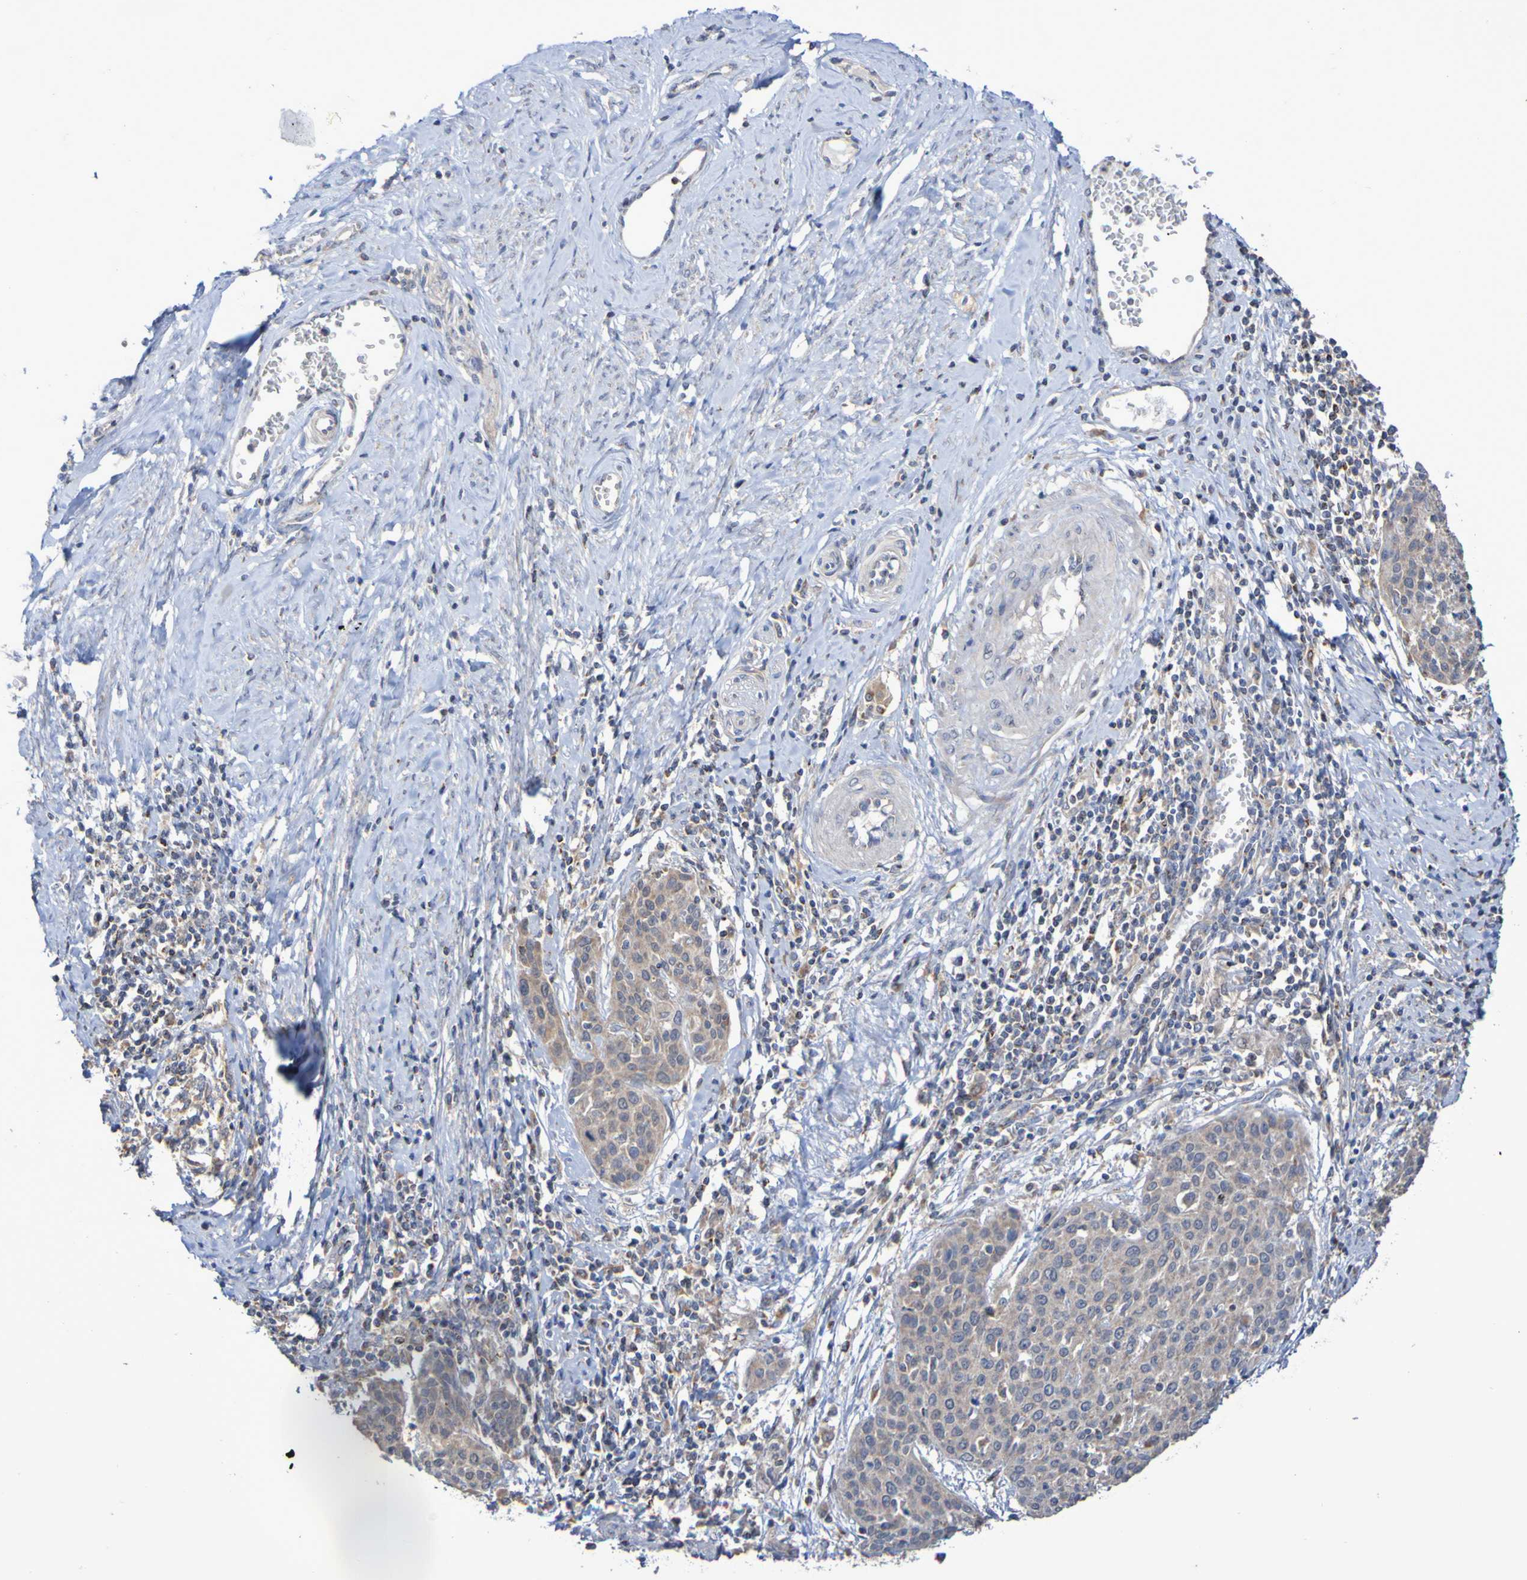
{"staining": {"intensity": "weak", "quantity": ">75%", "location": "cytoplasmic/membranous"}, "tissue": "cervical cancer", "cell_type": "Tumor cells", "image_type": "cancer", "snomed": [{"axis": "morphology", "description": "Squamous cell carcinoma, NOS"}, {"axis": "topography", "description": "Cervix"}], "caption": "An immunohistochemistry (IHC) histopathology image of tumor tissue is shown. Protein staining in brown shows weak cytoplasmic/membranous positivity in cervical cancer within tumor cells. (IHC, brightfield microscopy, high magnification).", "gene": "C3orf18", "patient": {"sex": "female", "age": 38}}